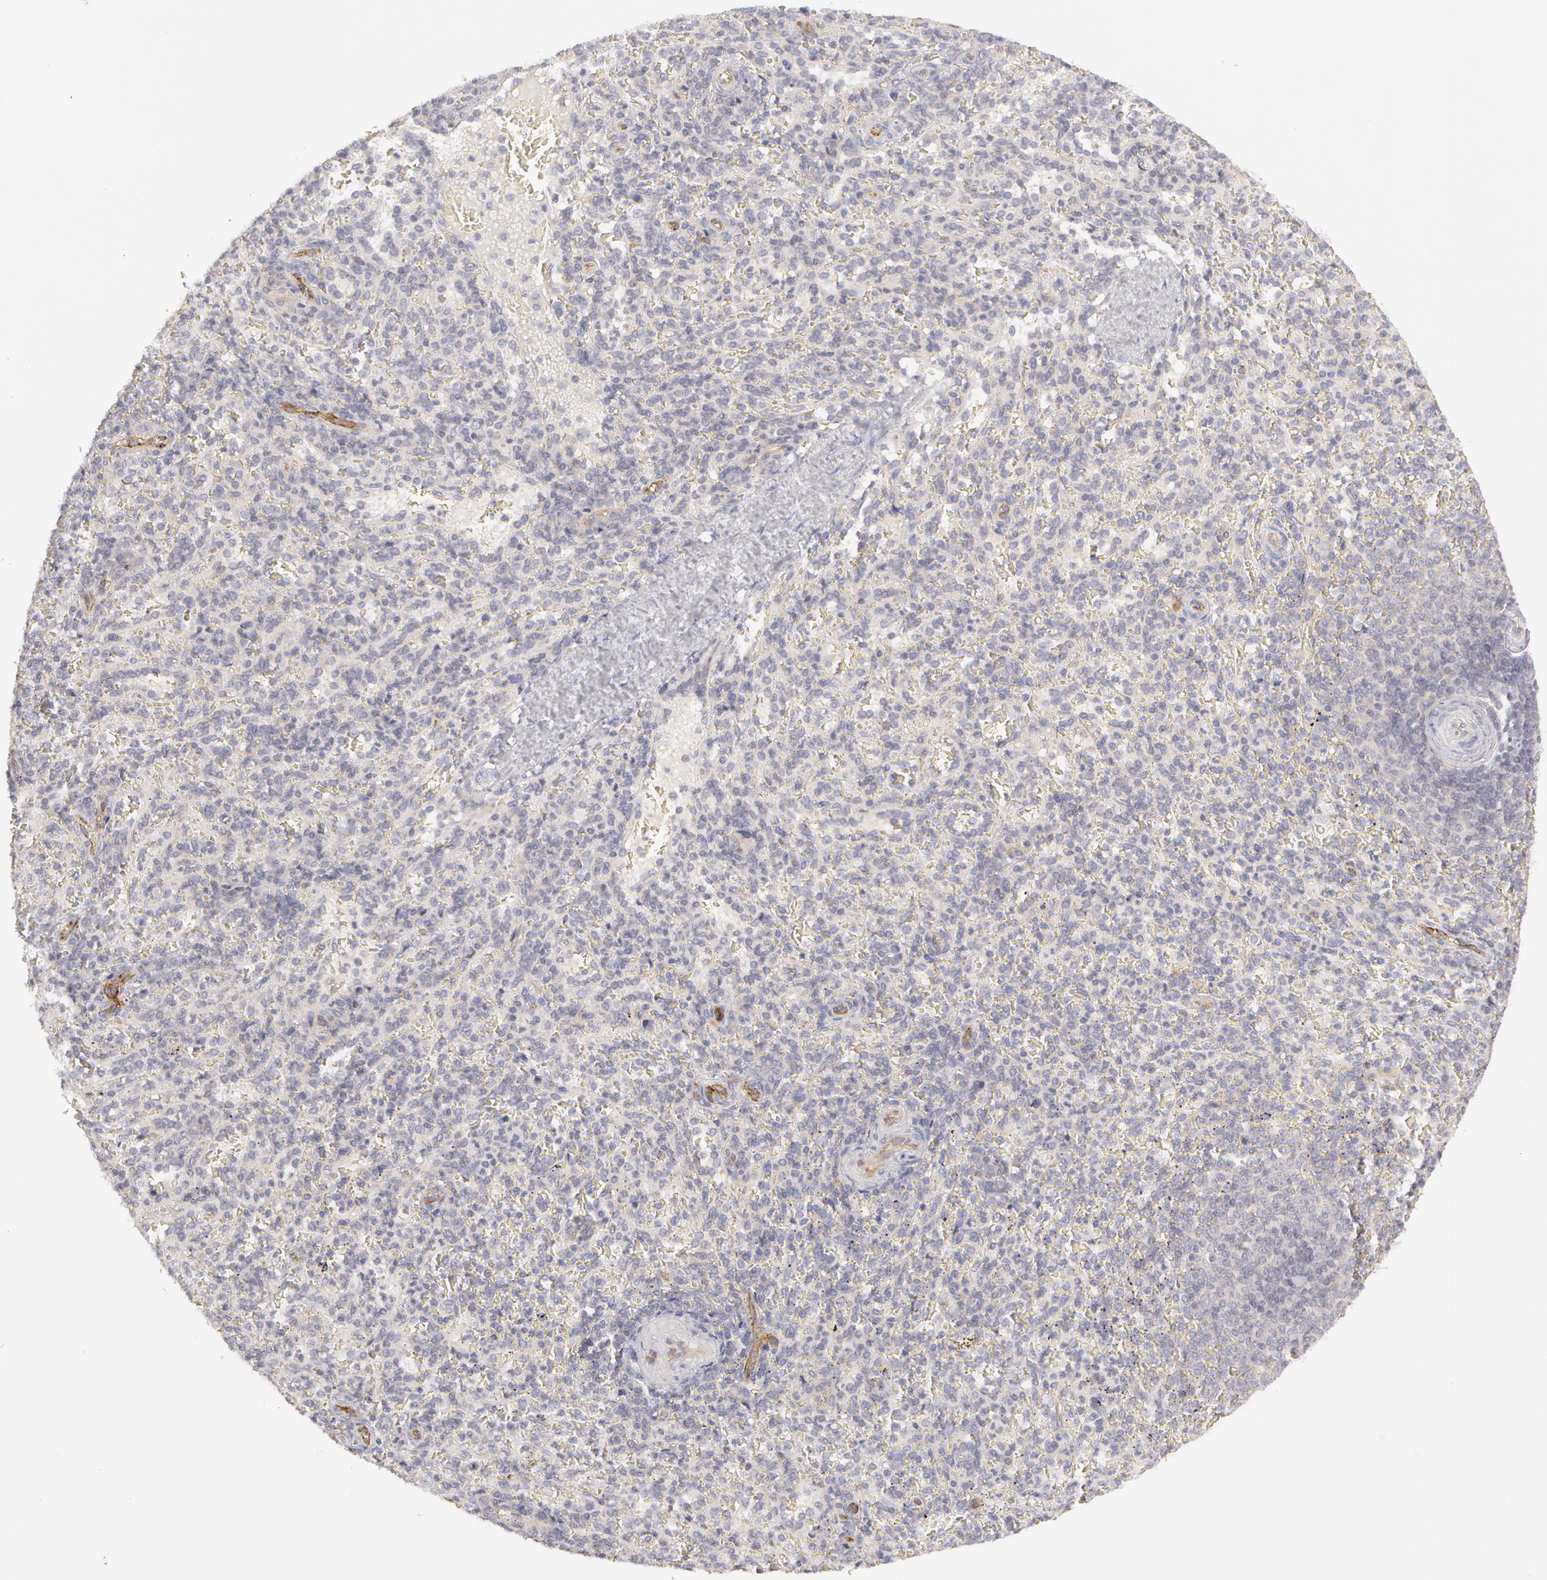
{"staining": {"intensity": "negative", "quantity": "none", "location": "none"}, "tissue": "spleen", "cell_type": "Cells in red pulp", "image_type": "normal", "snomed": [{"axis": "morphology", "description": "Normal tissue, NOS"}, {"axis": "topography", "description": "Spleen"}], "caption": "This image is of normal spleen stained with immunohistochemistry to label a protein in brown with the nuclei are counter-stained blue. There is no positivity in cells in red pulp.", "gene": "ABCB1", "patient": {"sex": "female", "age": 21}}